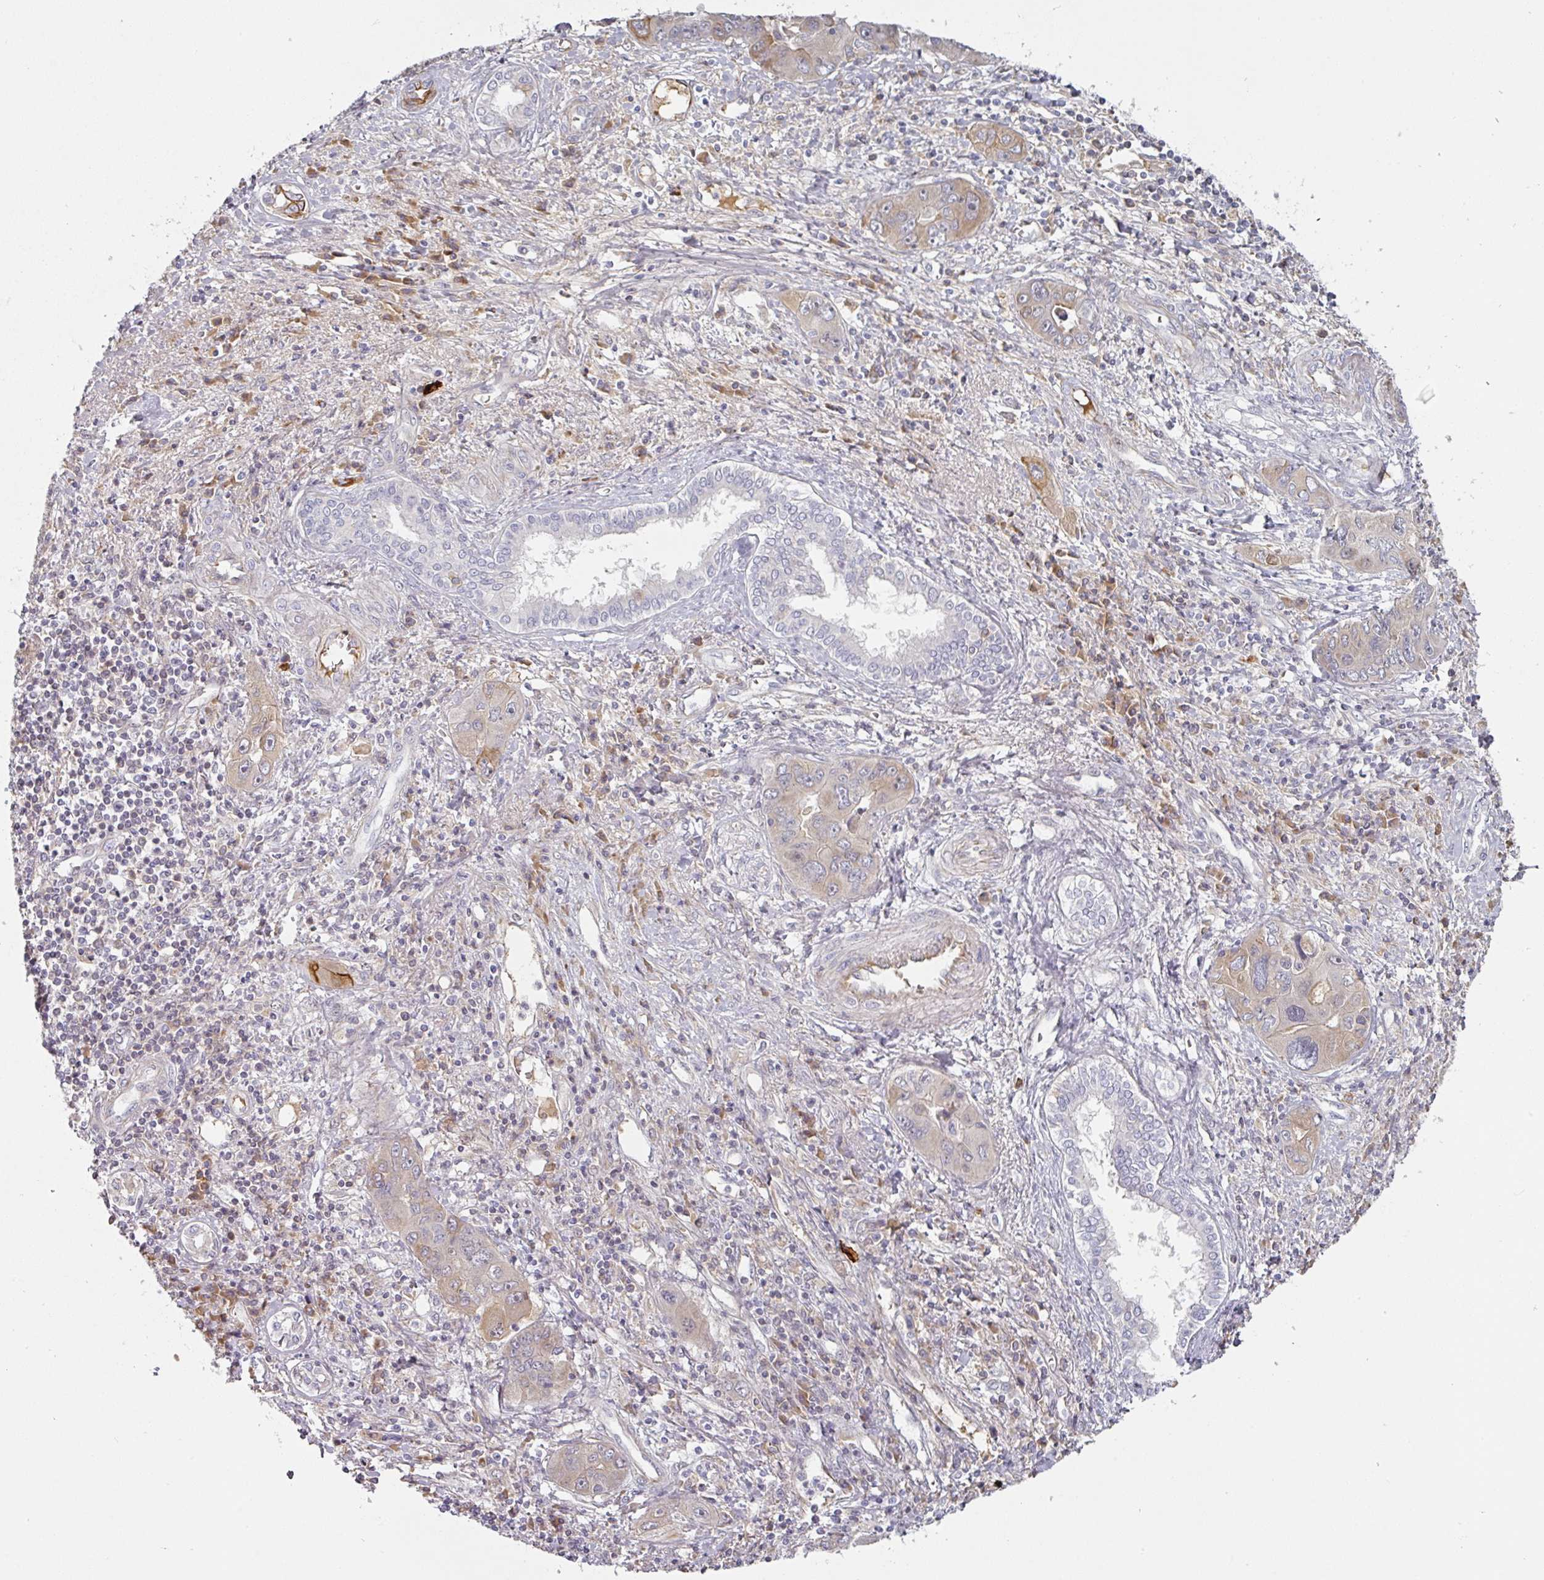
{"staining": {"intensity": "weak", "quantity": "<25%", "location": "cytoplasmic/membranous"}, "tissue": "liver cancer", "cell_type": "Tumor cells", "image_type": "cancer", "snomed": [{"axis": "morphology", "description": "Cholangiocarcinoma"}, {"axis": "topography", "description": "Liver"}], "caption": "Immunohistochemistry (IHC) micrograph of cholangiocarcinoma (liver) stained for a protein (brown), which shows no staining in tumor cells.", "gene": "CEP78", "patient": {"sex": "male", "age": 67}}